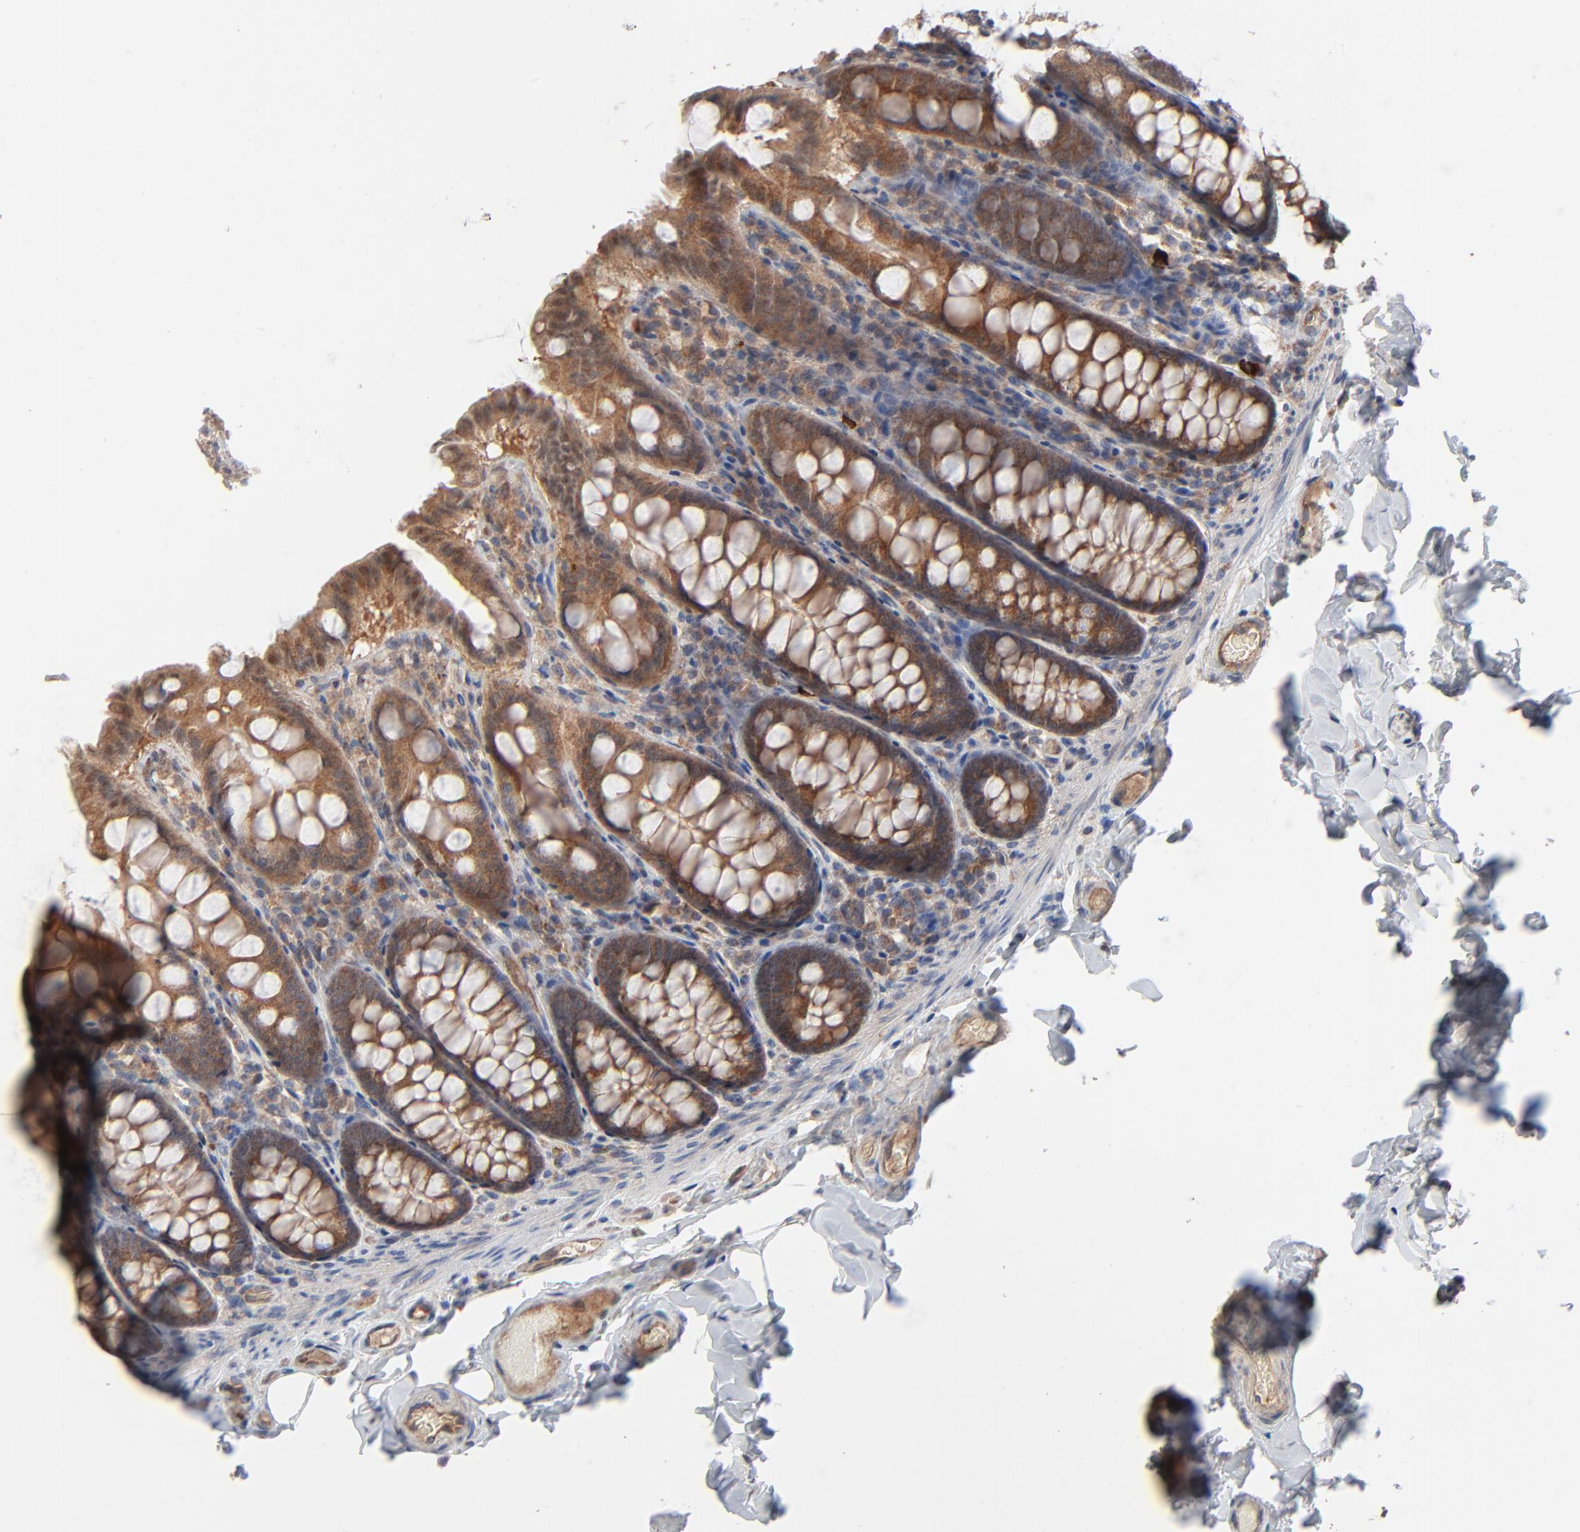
{"staining": {"intensity": "weak", "quantity": ">75%", "location": "cytoplasmic/membranous"}, "tissue": "colon", "cell_type": "Endothelial cells", "image_type": "normal", "snomed": [{"axis": "morphology", "description": "Normal tissue, NOS"}, {"axis": "topography", "description": "Colon"}], "caption": "Endothelial cells demonstrate low levels of weak cytoplasmic/membranous expression in approximately >75% of cells in normal human colon.", "gene": "ABLIM3", "patient": {"sex": "female", "age": 61}}